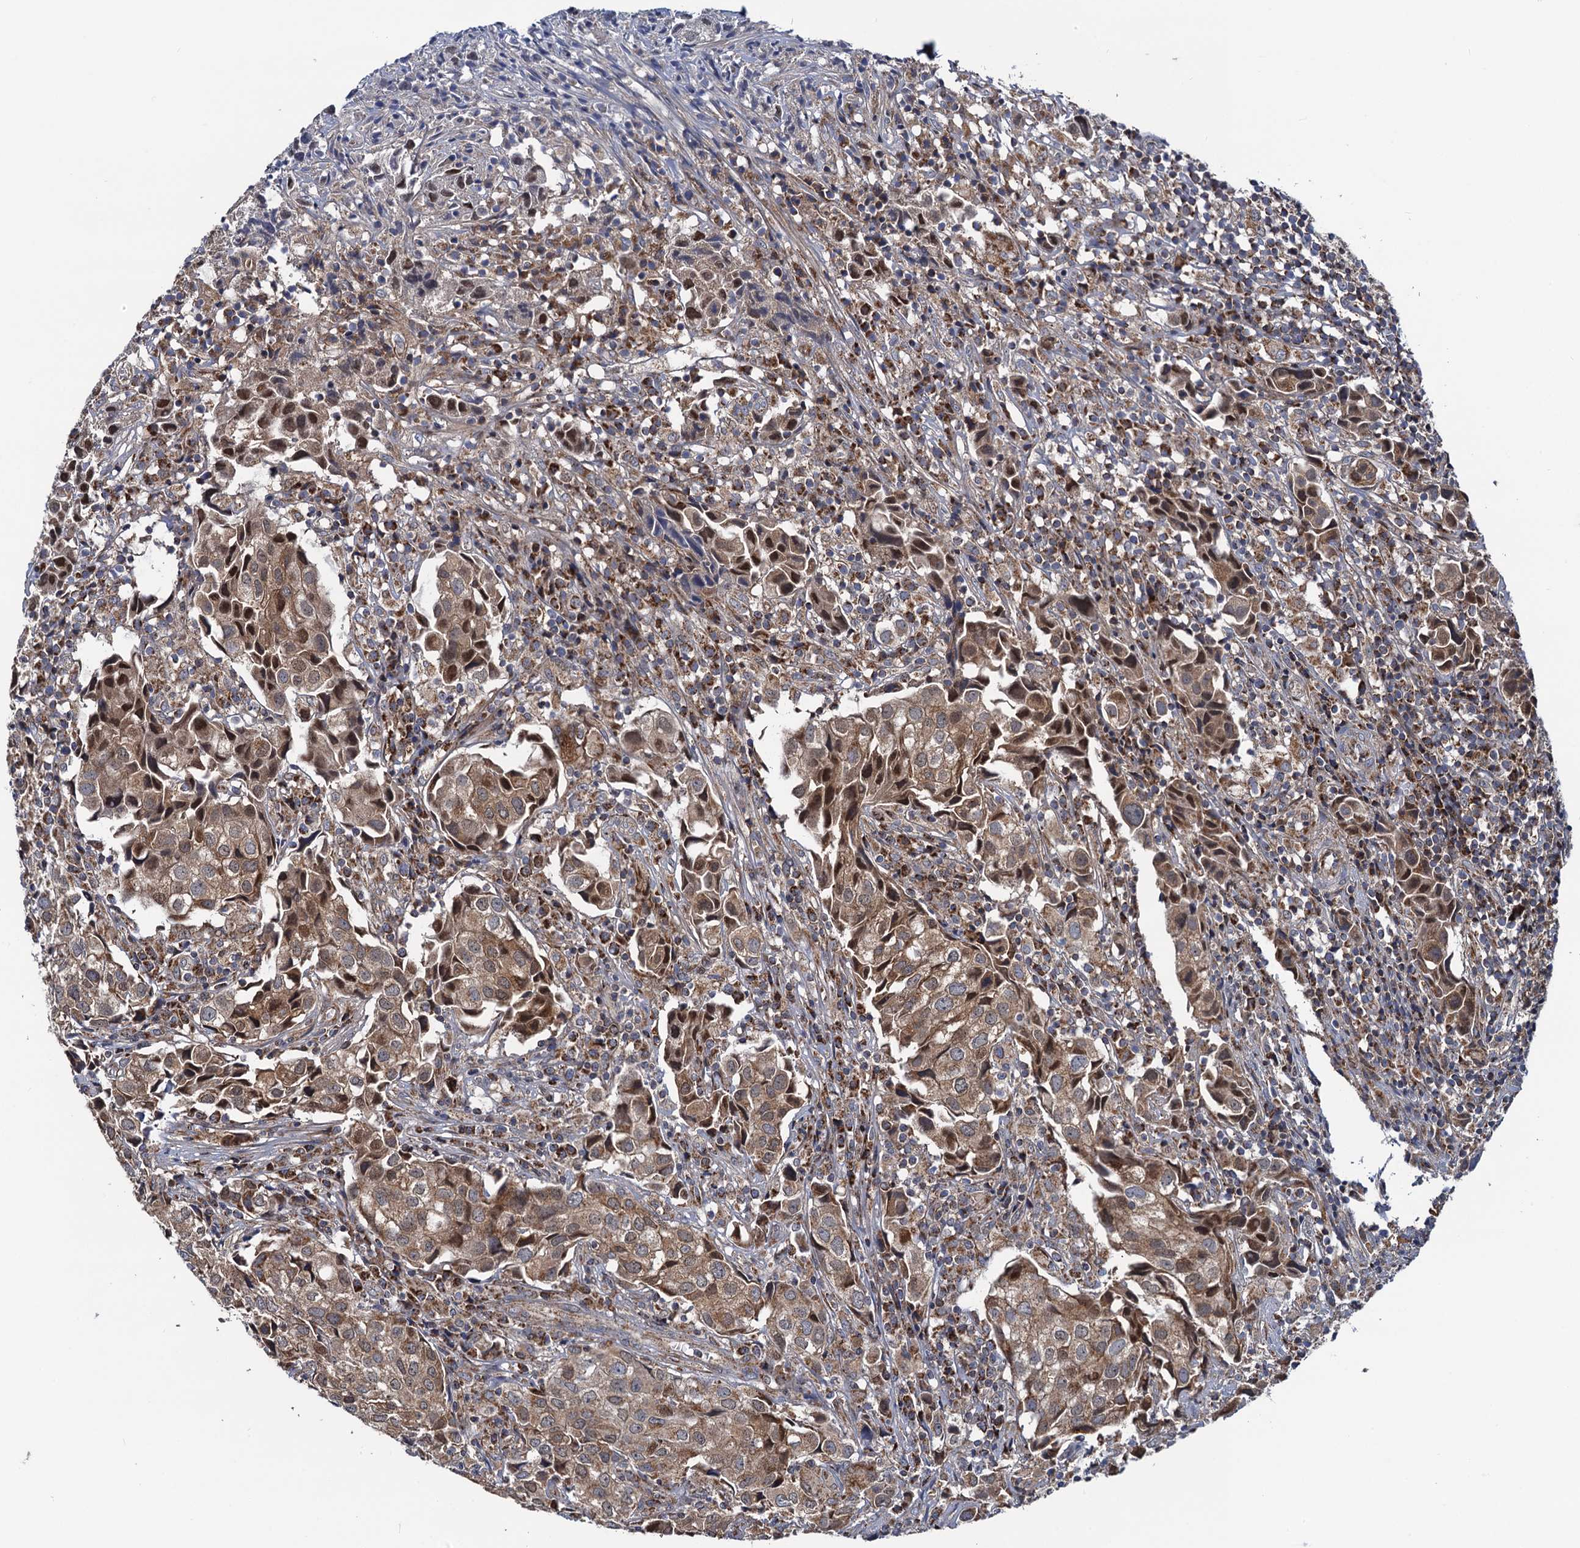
{"staining": {"intensity": "moderate", "quantity": ">75%", "location": "cytoplasmic/membranous,nuclear"}, "tissue": "urothelial cancer", "cell_type": "Tumor cells", "image_type": "cancer", "snomed": [{"axis": "morphology", "description": "Urothelial carcinoma, High grade"}, {"axis": "topography", "description": "Urinary bladder"}], "caption": "A histopathology image of urothelial cancer stained for a protein demonstrates moderate cytoplasmic/membranous and nuclear brown staining in tumor cells.", "gene": "PTCD3", "patient": {"sex": "female", "age": 75}}